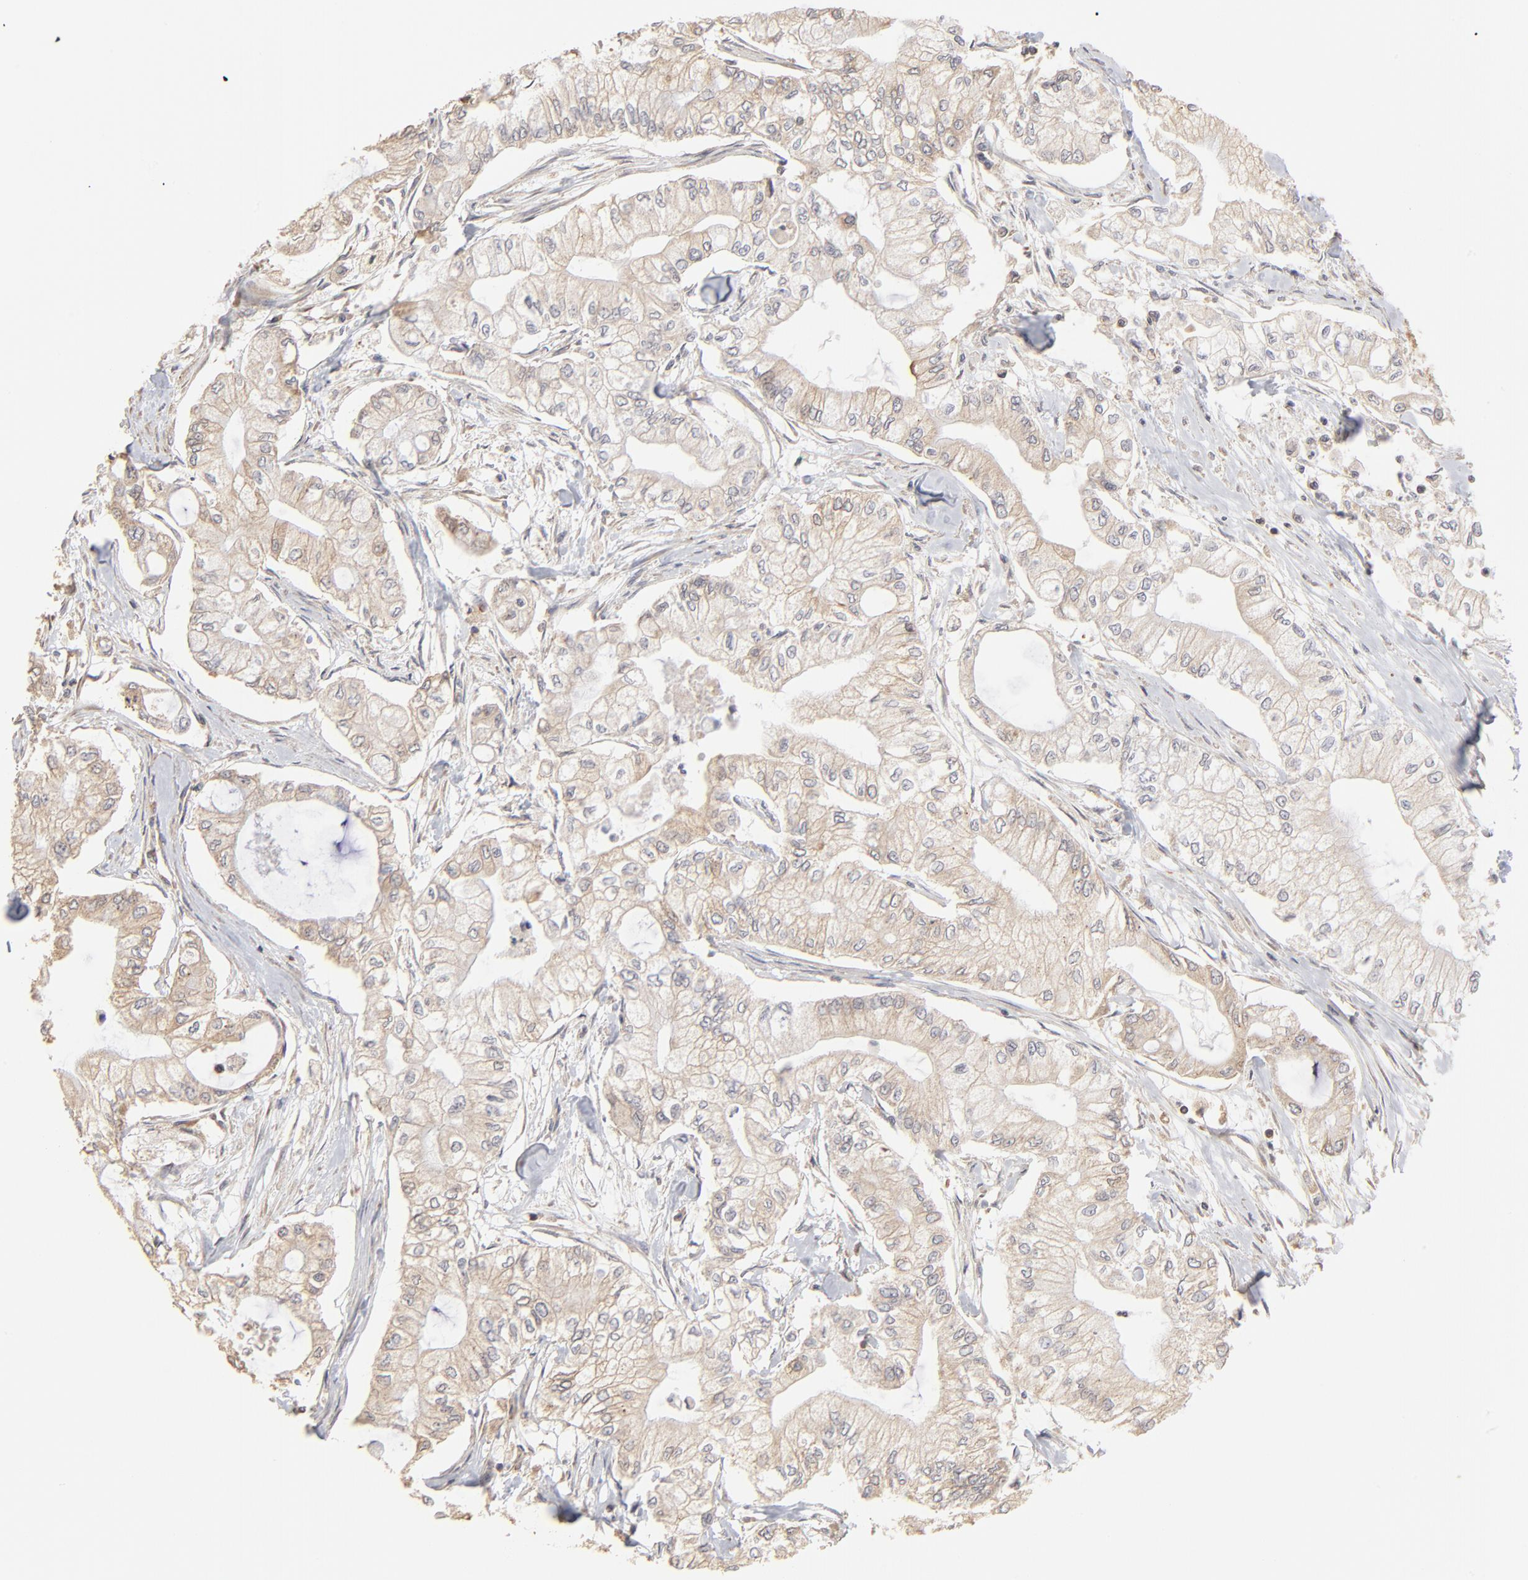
{"staining": {"intensity": "weak", "quantity": "<25%", "location": "cytoplasmic/membranous"}, "tissue": "pancreatic cancer", "cell_type": "Tumor cells", "image_type": "cancer", "snomed": [{"axis": "morphology", "description": "Adenocarcinoma, NOS"}, {"axis": "topography", "description": "Pancreas"}], "caption": "Immunohistochemistry (IHC) photomicrograph of human pancreatic cancer (adenocarcinoma) stained for a protein (brown), which displays no positivity in tumor cells. (Brightfield microscopy of DAB IHC at high magnification).", "gene": "RNF213", "patient": {"sex": "male", "age": 79}}